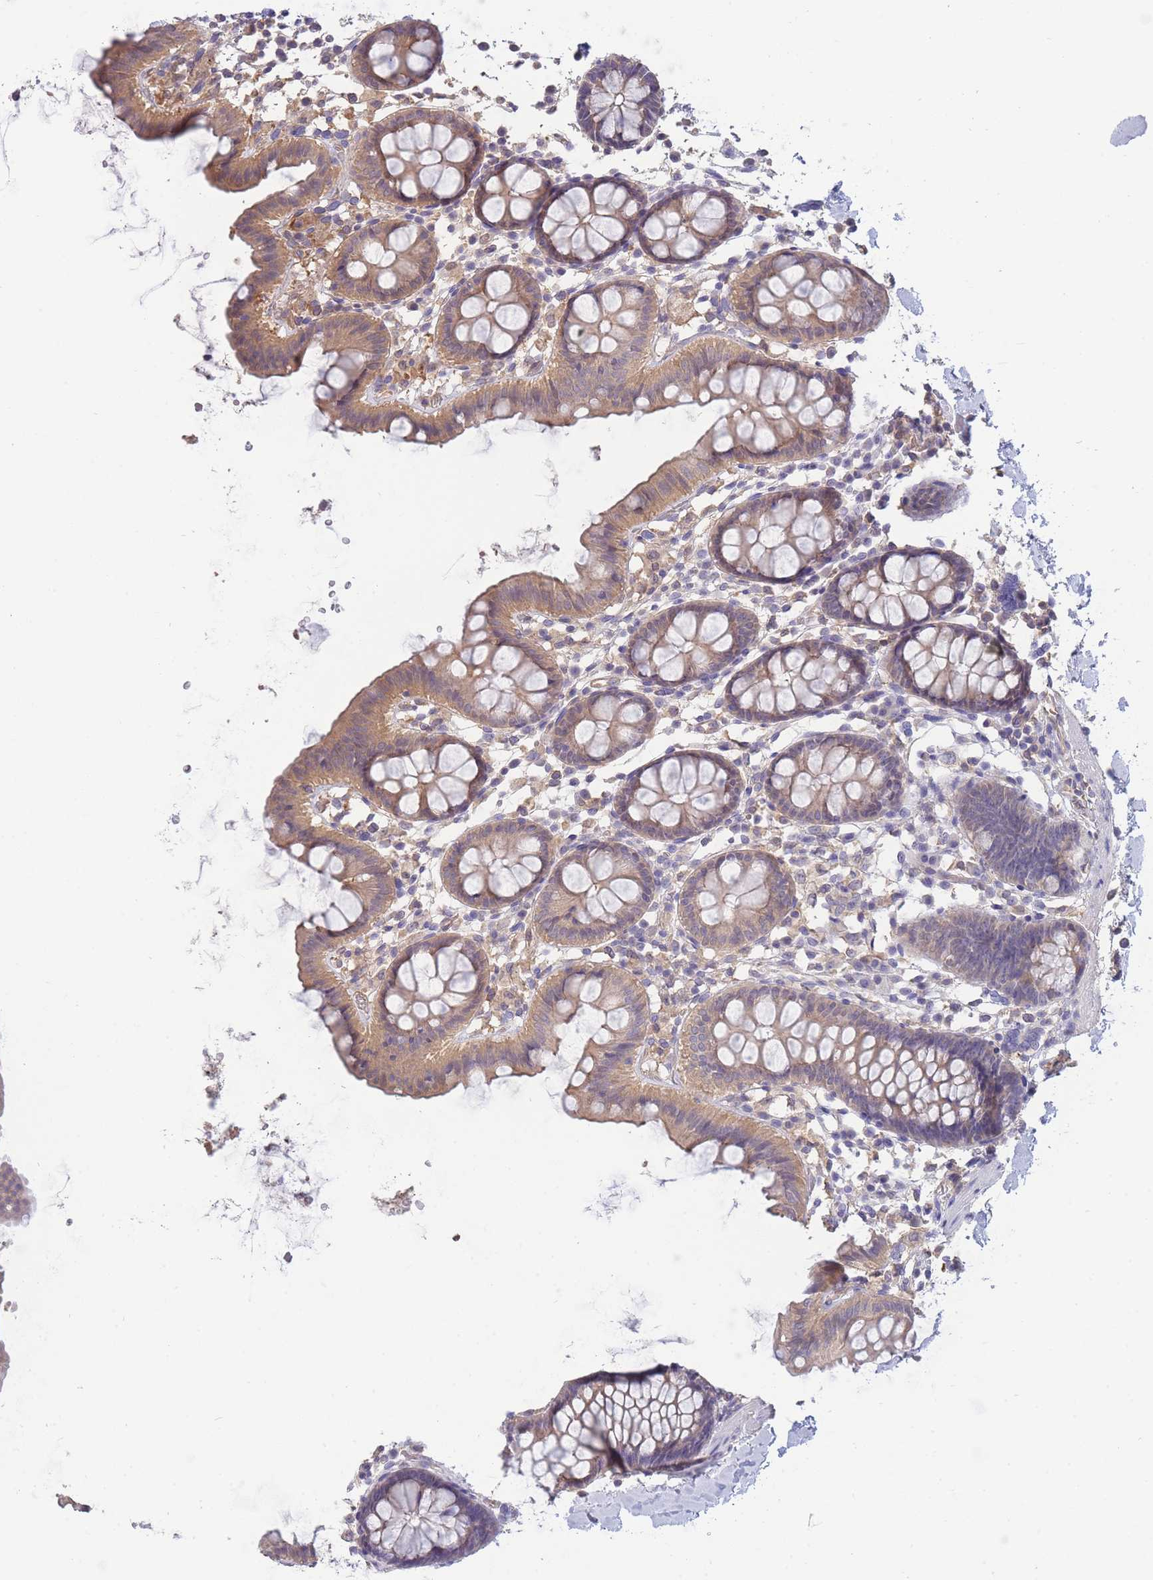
{"staining": {"intensity": "weak", "quantity": ">75%", "location": "cytoplasmic/membranous"}, "tissue": "colon", "cell_type": "Glandular cells", "image_type": "normal", "snomed": [{"axis": "morphology", "description": "Normal tissue, NOS"}, {"axis": "topography", "description": "Colon"}], "caption": "Approximately >75% of glandular cells in normal human colon show weak cytoplasmic/membranous protein staining as visualized by brown immunohistochemical staining.", "gene": "NDUFAF5", "patient": {"sex": "male", "age": 75}}